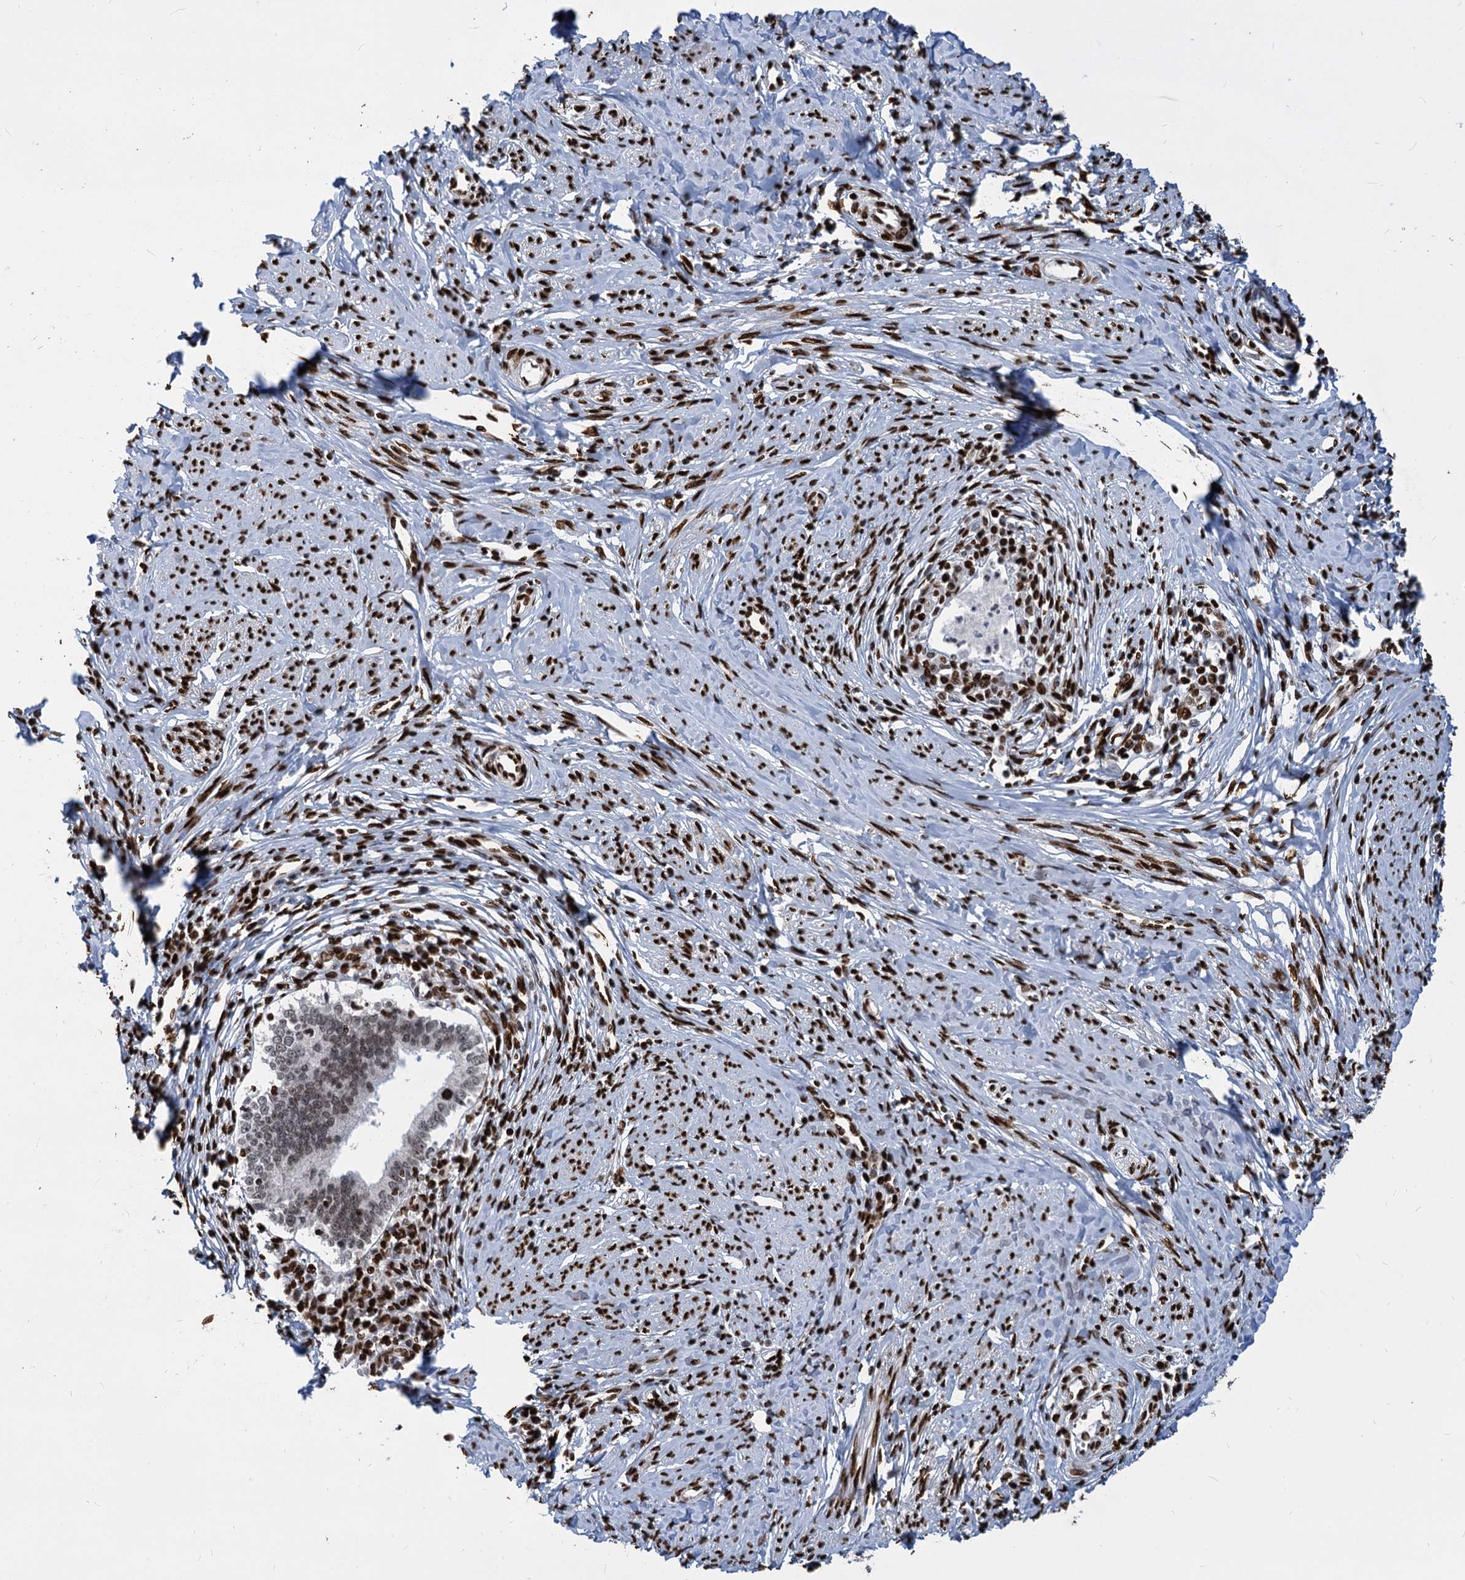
{"staining": {"intensity": "weak", "quantity": "<25%", "location": "nuclear"}, "tissue": "cervical cancer", "cell_type": "Tumor cells", "image_type": "cancer", "snomed": [{"axis": "morphology", "description": "Adenocarcinoma, NOS"}, {"axis": "topography", "description": "Cervix"}], "caption": "This is an immunohistochemistry (IHC) histopathology image of cervical adenocarcinoma. There is no positivity in tumor cells.", "gene": "MECP2", "patient": {"sex": "female", "age": 36}}